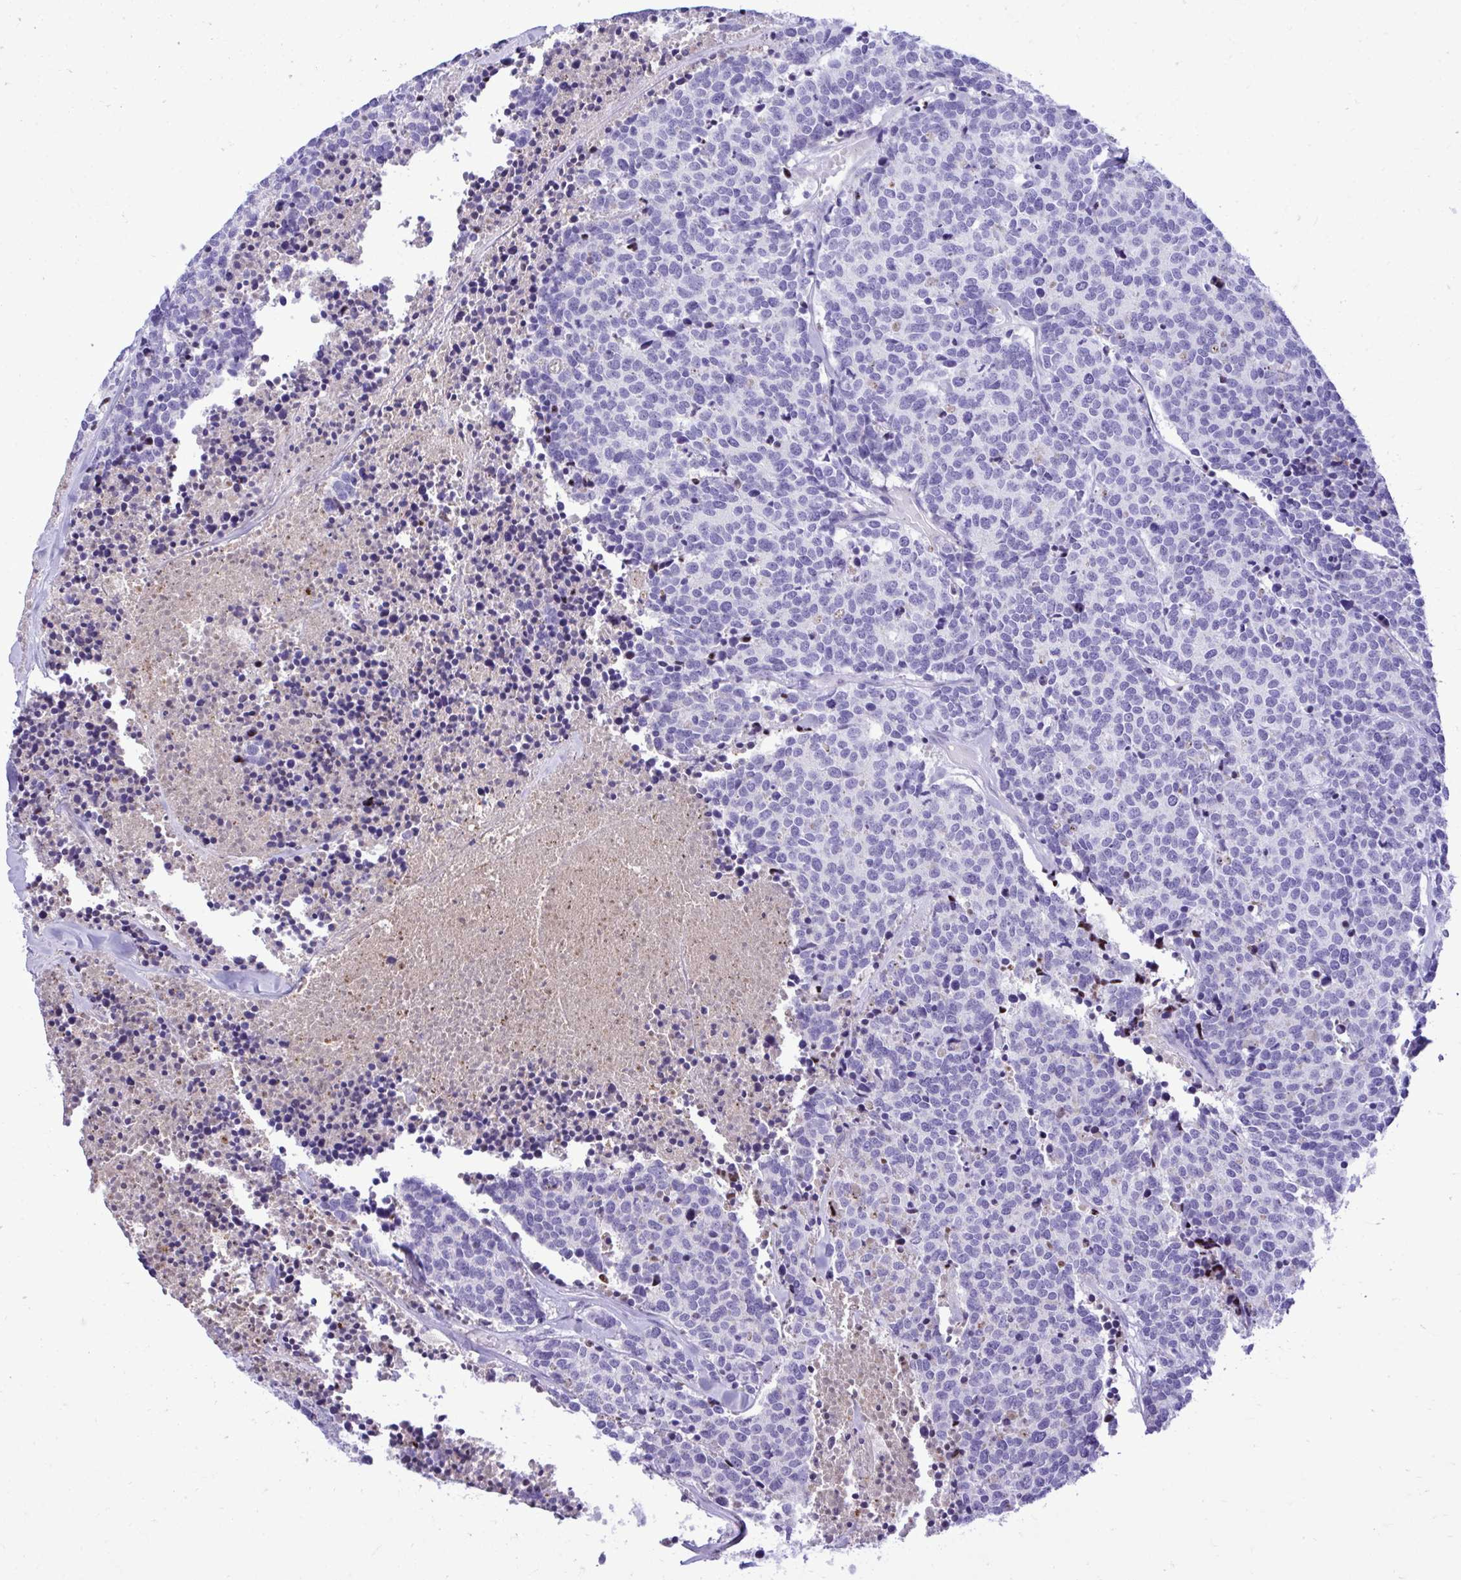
{"staining": {"intensity": "negative", "quantity": "none", "location": "none"}, "tissue": "carcinoid", "cell_type": "Tumor cells", "image_type": "cancer", "snomed": [{"axis": "morphology", "description": "Carcinoid, malignant, NOS"}, {"axis": "topography", "description": "Skin"}], "caption": "Protein analysis of malignant carcinoid demonstrates no significant staining in tumor cells.", "gene": "HRG", "patient": {"sex": "female", "age": 79}}